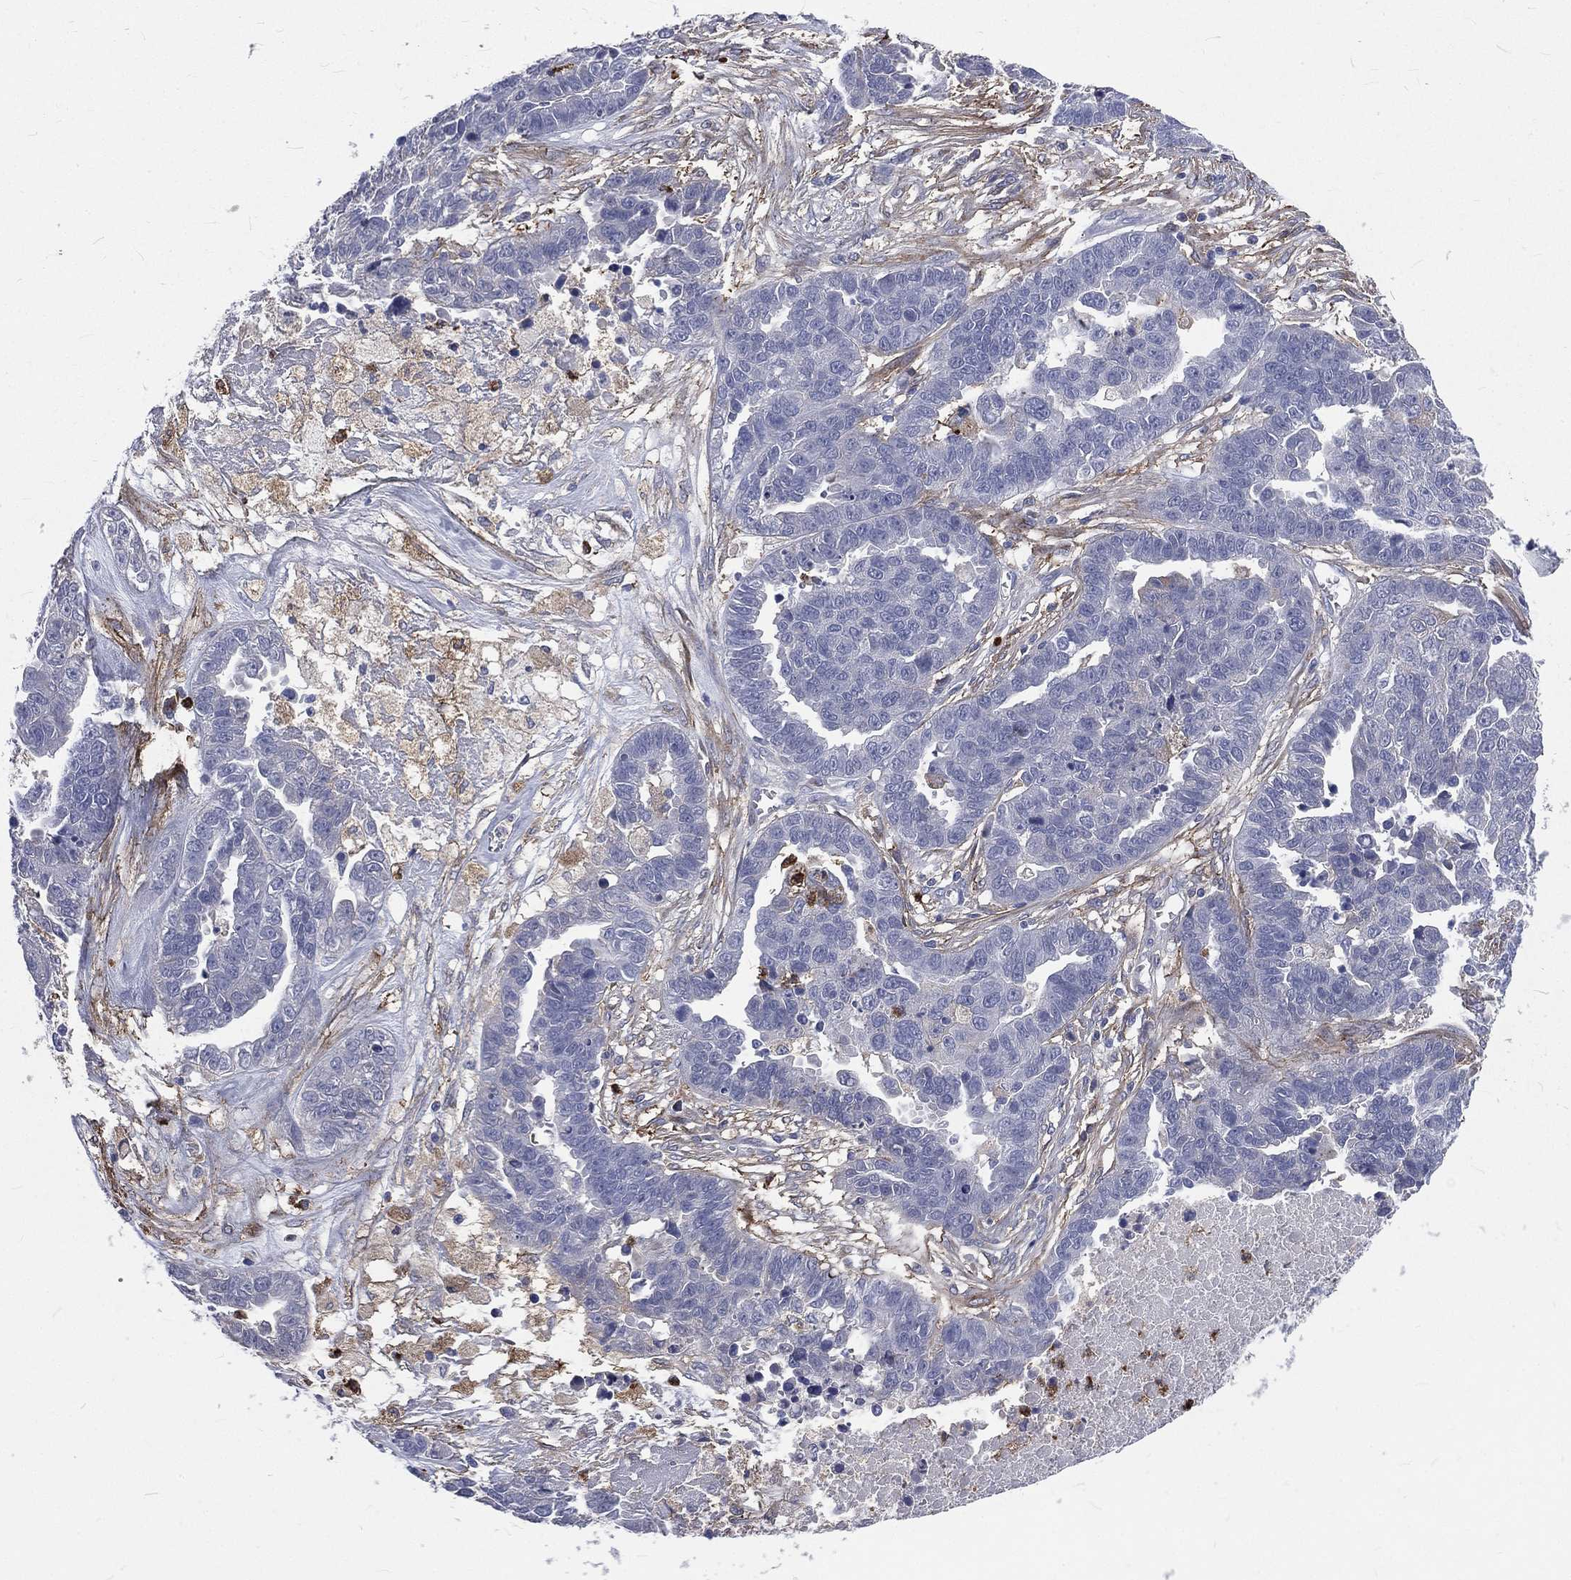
{"staining": {"intensity": "negative", "quantity": "none", "location": "none"}, "tissue": "ovarian cancer", "cell_type": "Tumor cells", "image_type": "cancer", "snomed": [{"axis": "morphology", "description": "Cystadenocarcinoma, serous, NOS"}, {"axis": "topography", "description": "Ovary"}], "caption": "The image displays no staining of tumor cells in ovarian serous cystadenocarcinoma. (Stains: DAB (3,3'-diaminobenzidine) immunohistochemistry with hematoxylin counter stain, Microscopy: brightfield microscopy at high magnification).", "gene": "BASP1", "patient": {"sex": "female", "age": 87}}